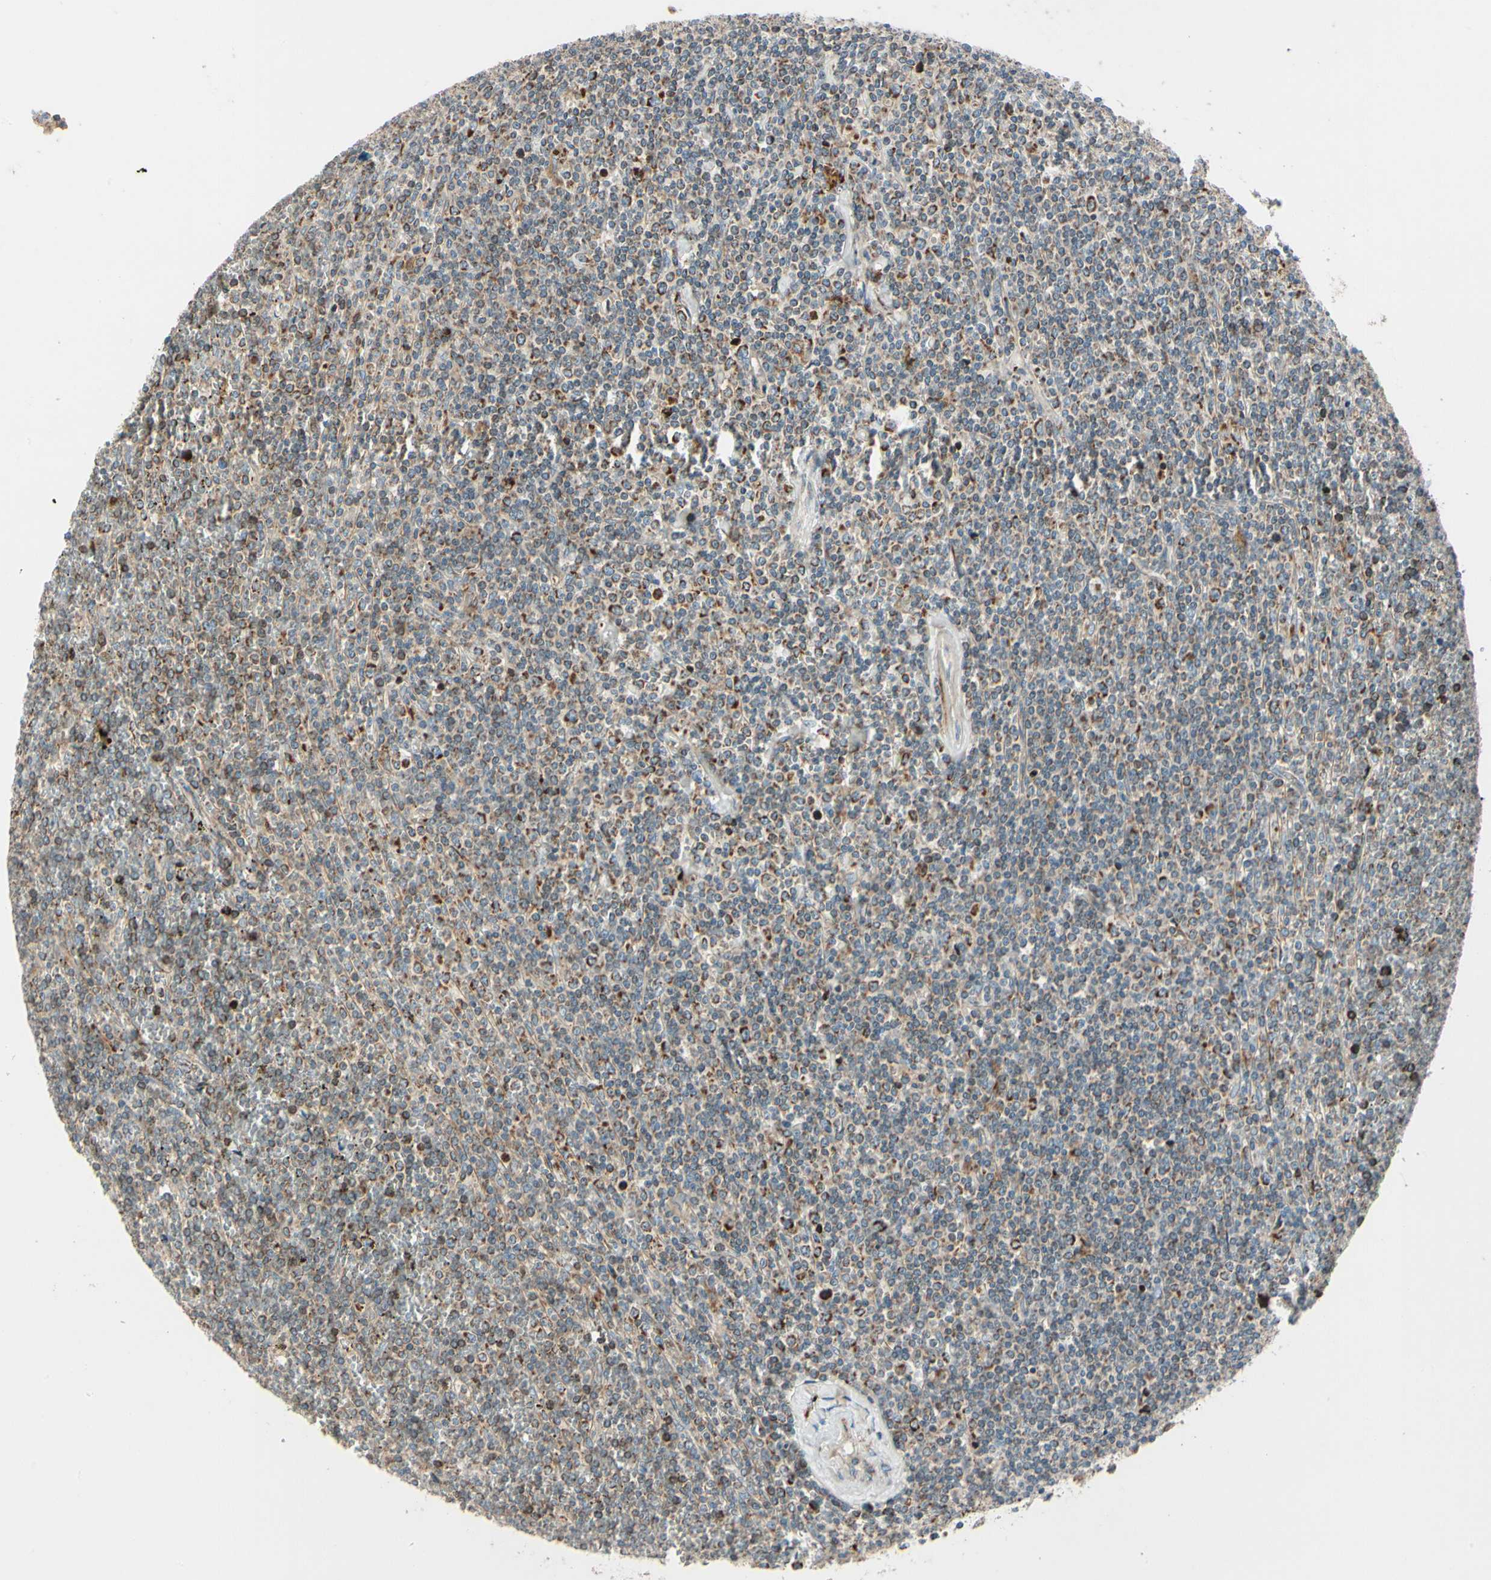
{"staining": {"intensity": "moderate", "quantity": ">75%", "location": "cytoplasmic/membranous"}, "tissue": "lymphoma", "cell_type": "Tumor cells", "image_type": "cancer", "snomed": [{"axis": "morphology", "description": "Malignant lymphoma, non-Hodgkin's type, Low grade"}, {"axis": "topography", "description": "Spleen"}], "caption": "Lymphoma tissue reveals moderate cytoplasmic/membranous expression in approximately >75% of tumor cells (Stains: DAB (3,3'-diaminobenzidine) in brown, nuclei in blue, Microscopy: brightfield microscopy at high magnification).", "gene": "MRPL9", "patient": {"sex": "female", "age": 19}}